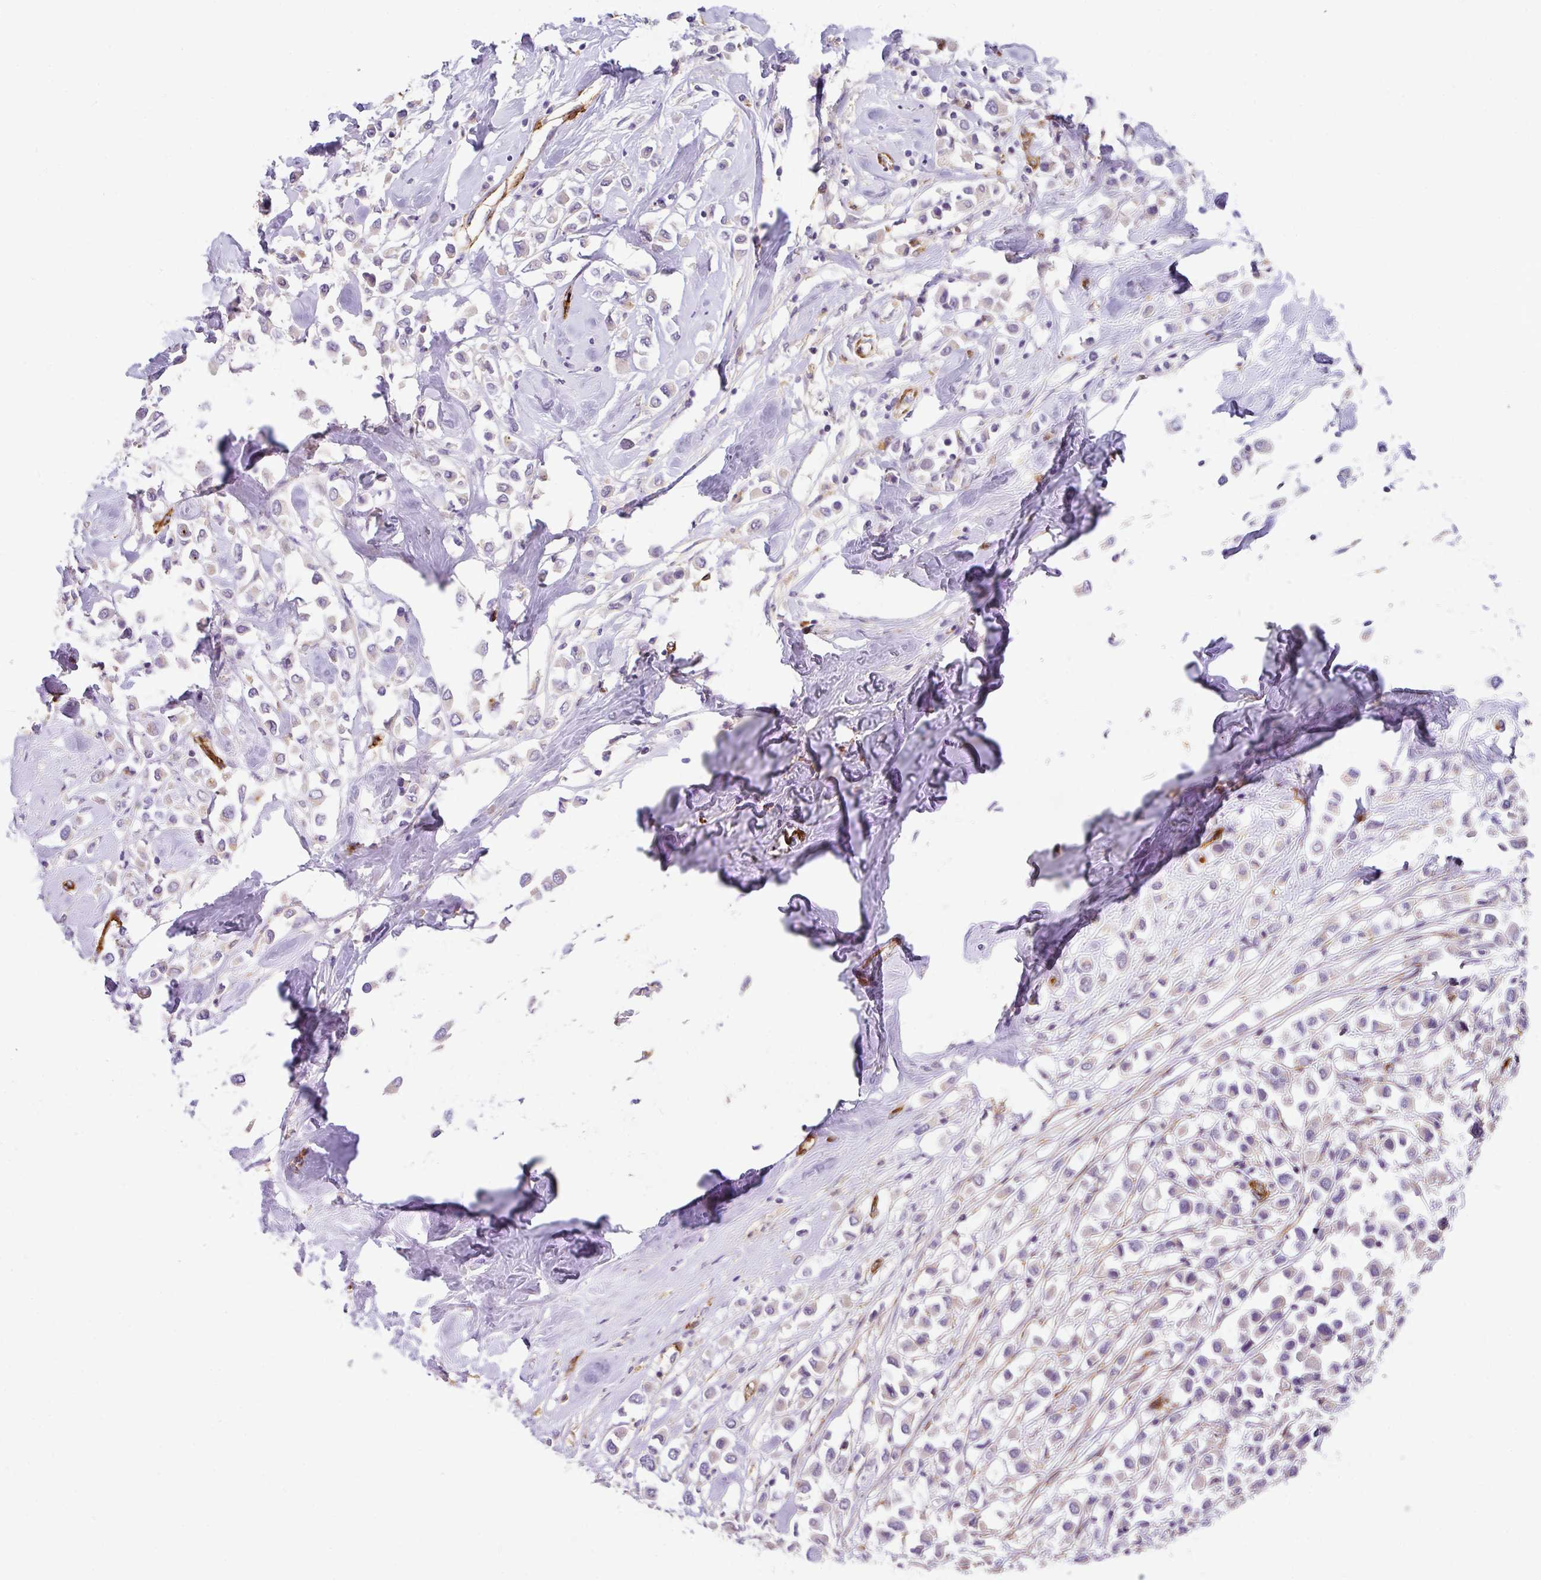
{"staining": {"intensity": "negative", "quantity": "none", "location": "none"}, "tissue": "breast cancer", "cell_type": "Tumor cells", "image_type": "cancer", "snomed": [{"axis": "morphology", "description": "Duct carcinoma"}, {"axis": "topography", "description": "Breast"}], "caption": "The IHC image has no significant expression in tumor cells of breast infiltrating ductal carcinoma tissue.", "gene": "SLC25A17", "patient": {"sex": "female", "age": 61}}